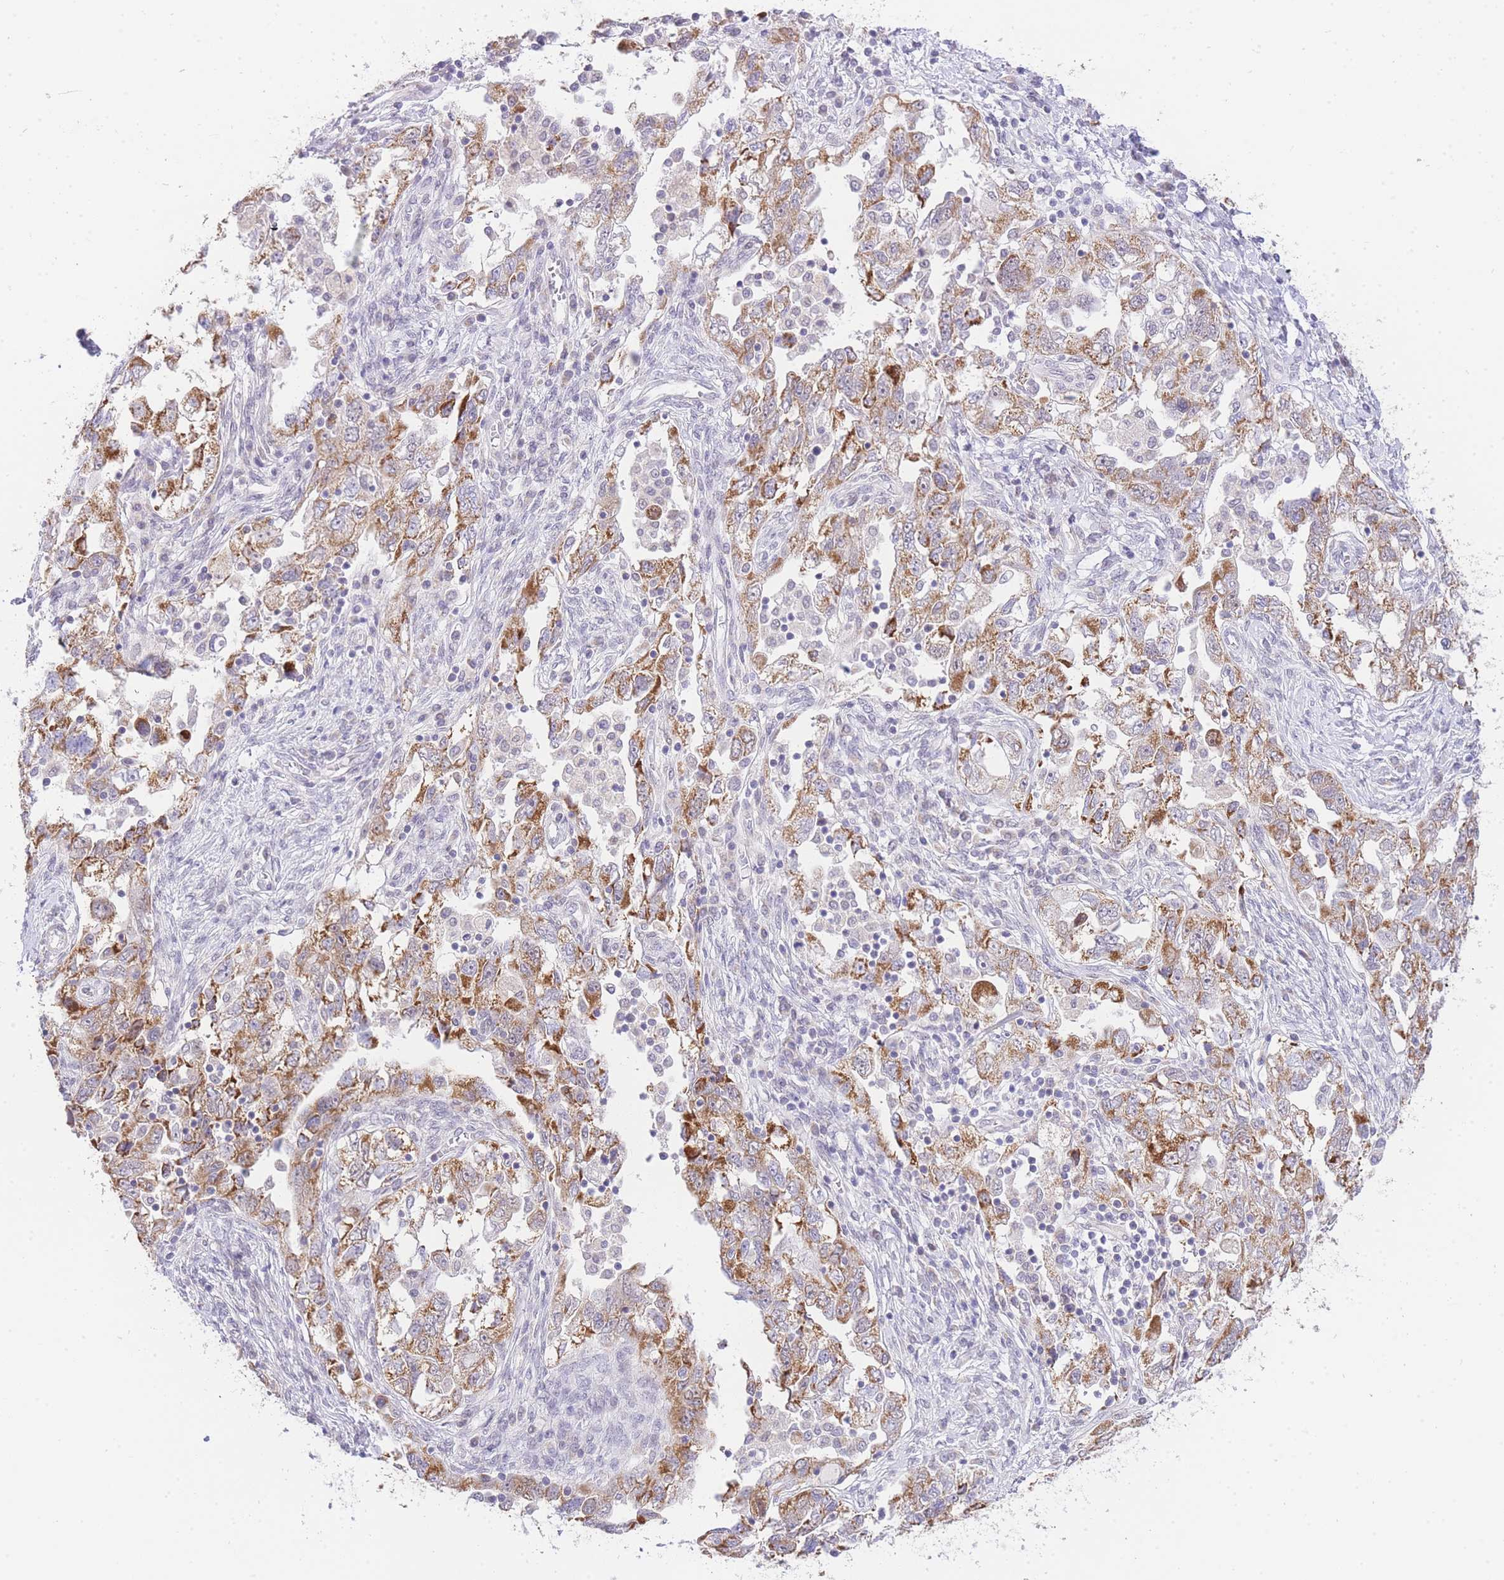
{"staining": {"intensity": "moderate", "quantity": ">75%", "location": "cytoplasmic/membranous"}, "tissue": "ovarian cancer", "cell_type": "Tumor cells", "image_type": "cancer", "snomed": [{"axis": "morphology", "description": "Carcinoma, NOS"}, {"axis": "morphology", "description": "Cystadenocarcinoma, serous, NOS"}, {"axis": "topography", "description": "Ovary"}], "caption": "An IHC image of tumor tissue is shown. Protein staining in brown shows moderate cytoplasmic/membranous positivity in carcinoma (ovarian) within tumor cells.", "gene": "UBXN7", "patient": {"sex": "female", "age": 69}}